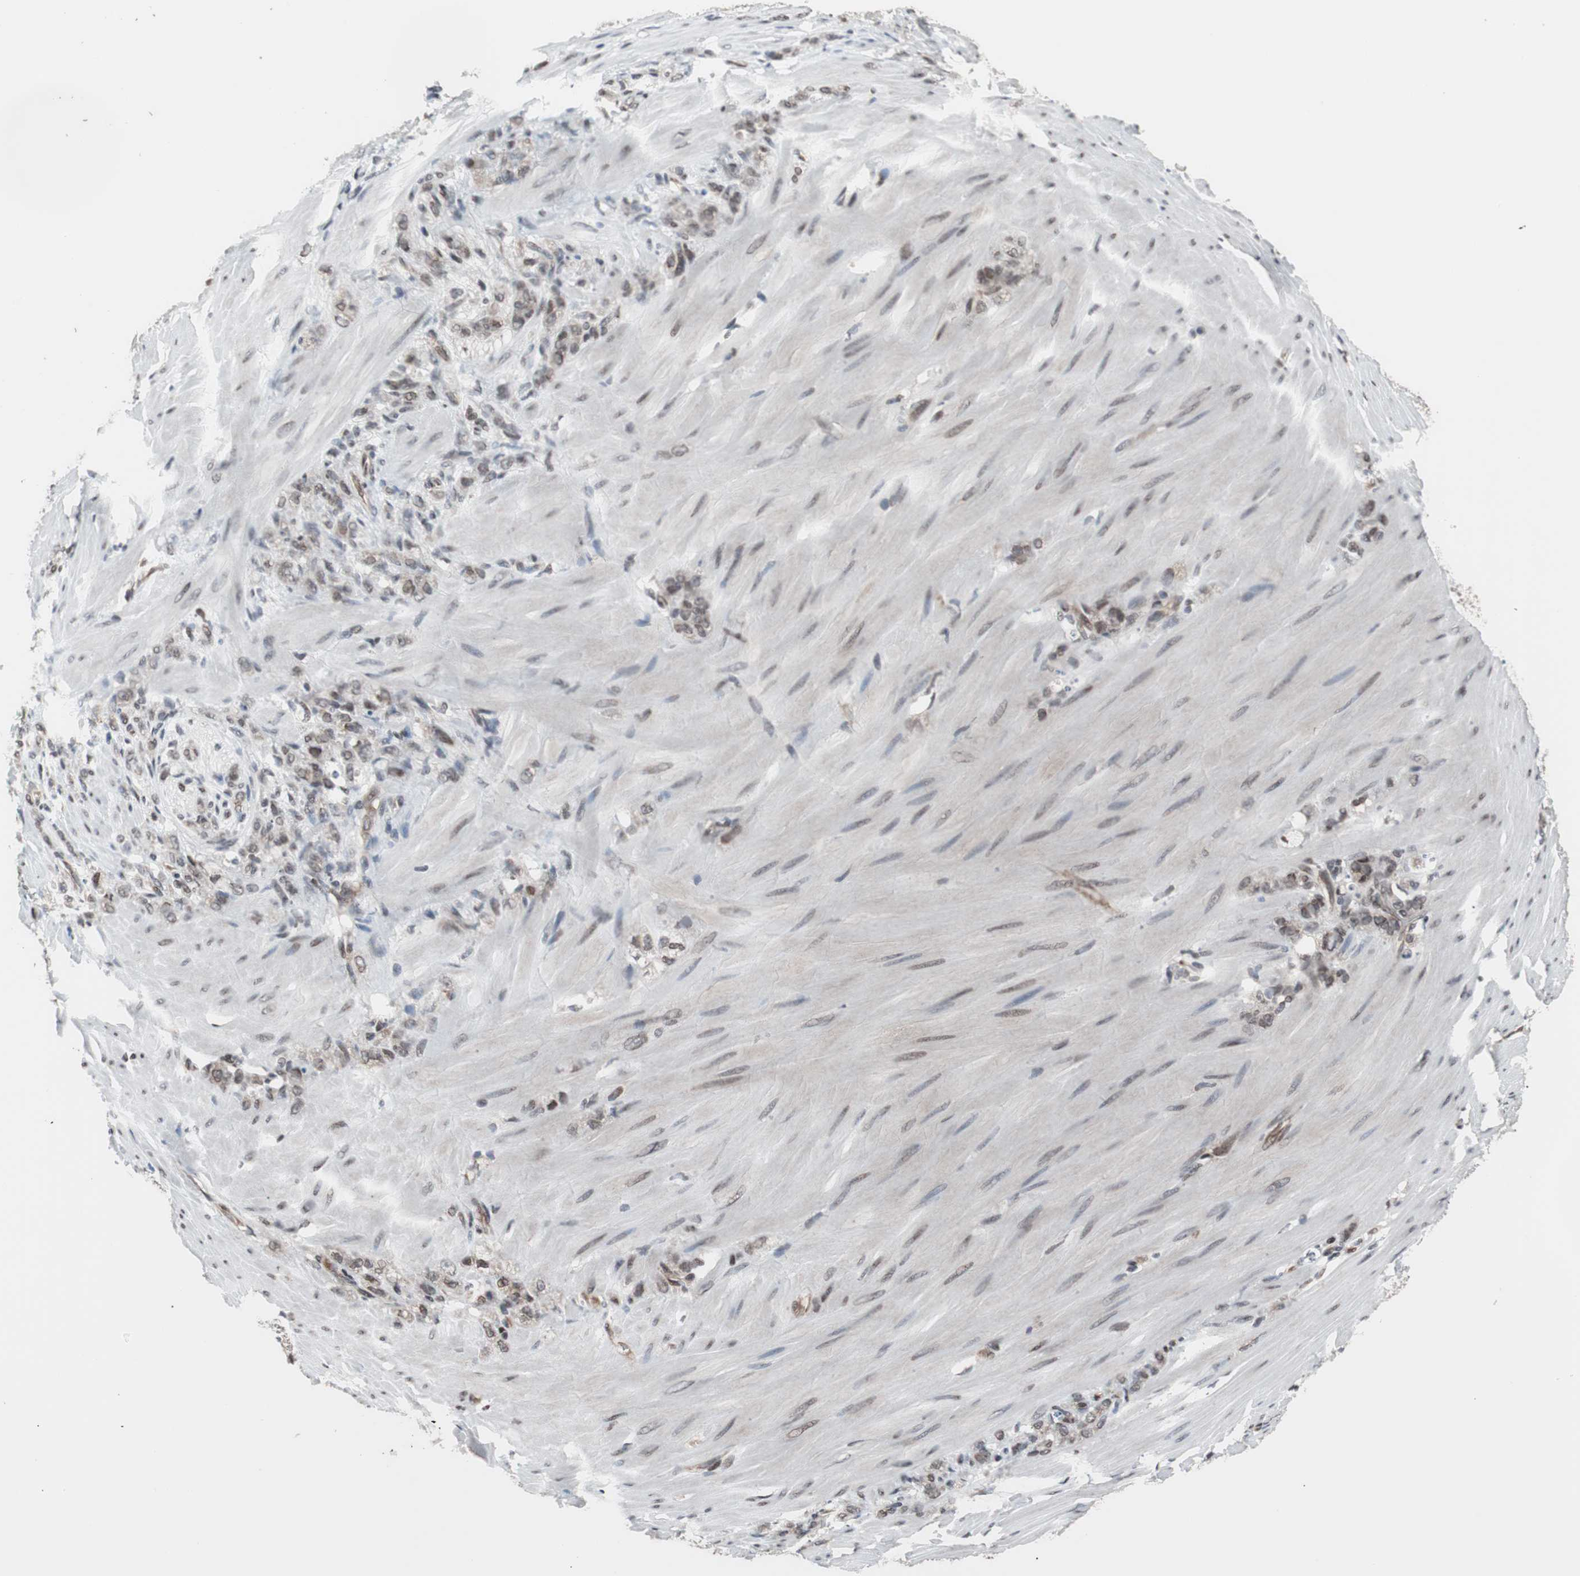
{"staining": {"intensity": "moderate", "quantity": "25%-75%", "location": "nuclear"}, "tissue": "stomach cancer", "cell_type": "Tumor cells", "image_type": "cancer", "snomed": [{"axis": "morphology", "description": "Adenocarcinoma, NOS"}, {"axis": "topography", "description": "Stomach"}], "caption": "Human stomach cancer (adenocarcinoma) stained with a protein marker reveals moderate staining in tumor cells.", "gene": "POGZ", "patient": {"sex": "male", "age": 82}}